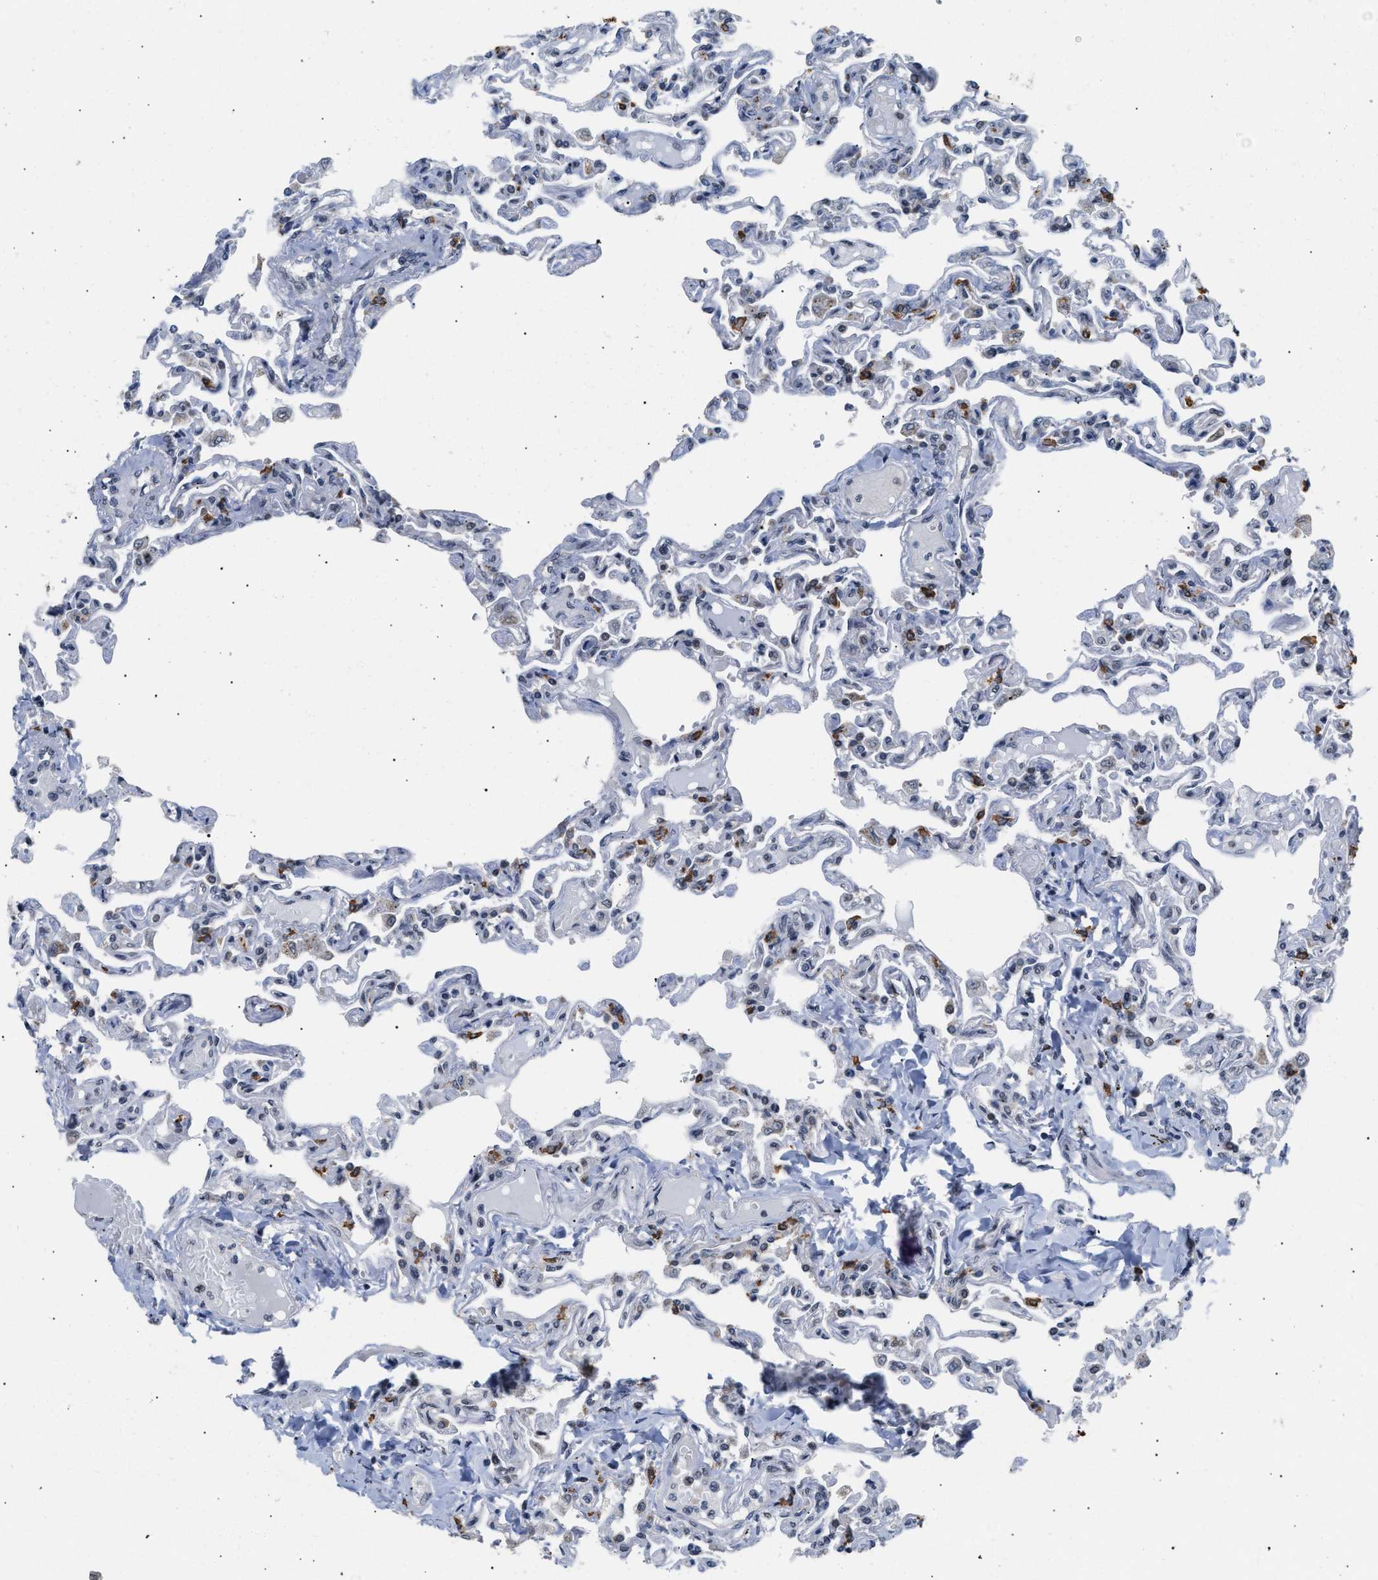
{"staining": {"intensity": "moderate", "quantity": "<25%", "location": "cytoplasmic/membranous"}, "tissue": "lung", "cell_type": "Alveolar cells", "image_type": "normal", "snomed": [{"axis": "morphology", "description": "Normal tissue, NOS"}, {"axis": "topography", "description": "Lung"}], "caption": "An image of human lung stained for a protein reveals moderate cytoplasmic/membranous brown staining in alveolar cells. (DAB = brown stain, brightfield microscopy at high magnification).", "gene": "TXNRD3", "patient": {"sex": "male", "age": 21}}